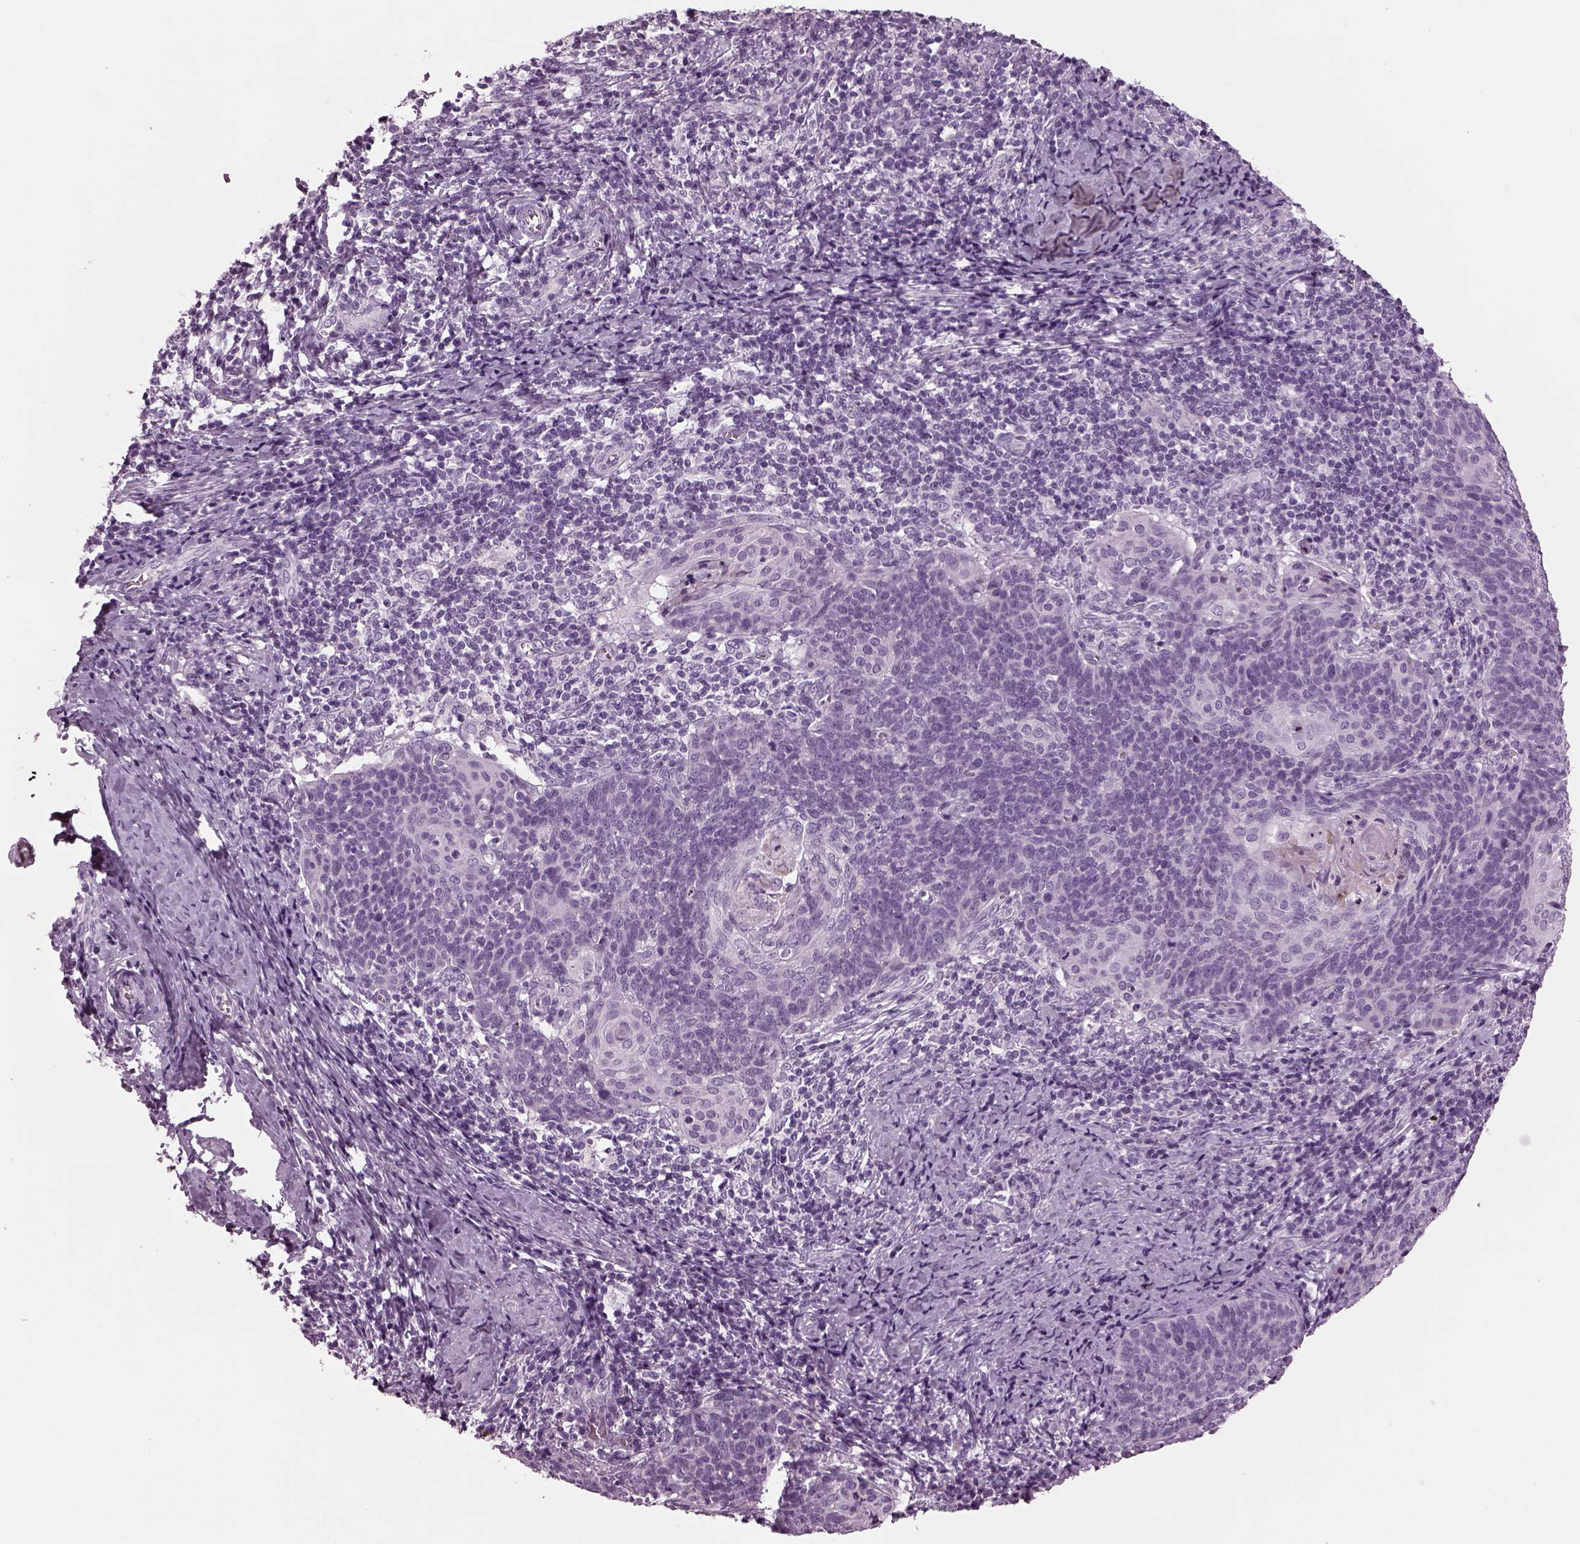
{"staining": {"intensity": "negative", "quantity": "none", "location": "none"}, "tissue": "cervical cancer", "cell_type": "Tumor cells", "image_type": "cancer", "snomed": [{"axis": "morphology", "description": "Normal tissue, NOS"}, {"axis": "morphology", "description": "Squamous cell carcinoma, NOS"}, {"axis": "topography", "description": "Cervix"}], "caption": "The photomicrograph shows no staining of tumor cells in squamous cell carcinoma (cervical).", "gene": "DPYSL5", "patient": {"sex": "female", "age": 39}}